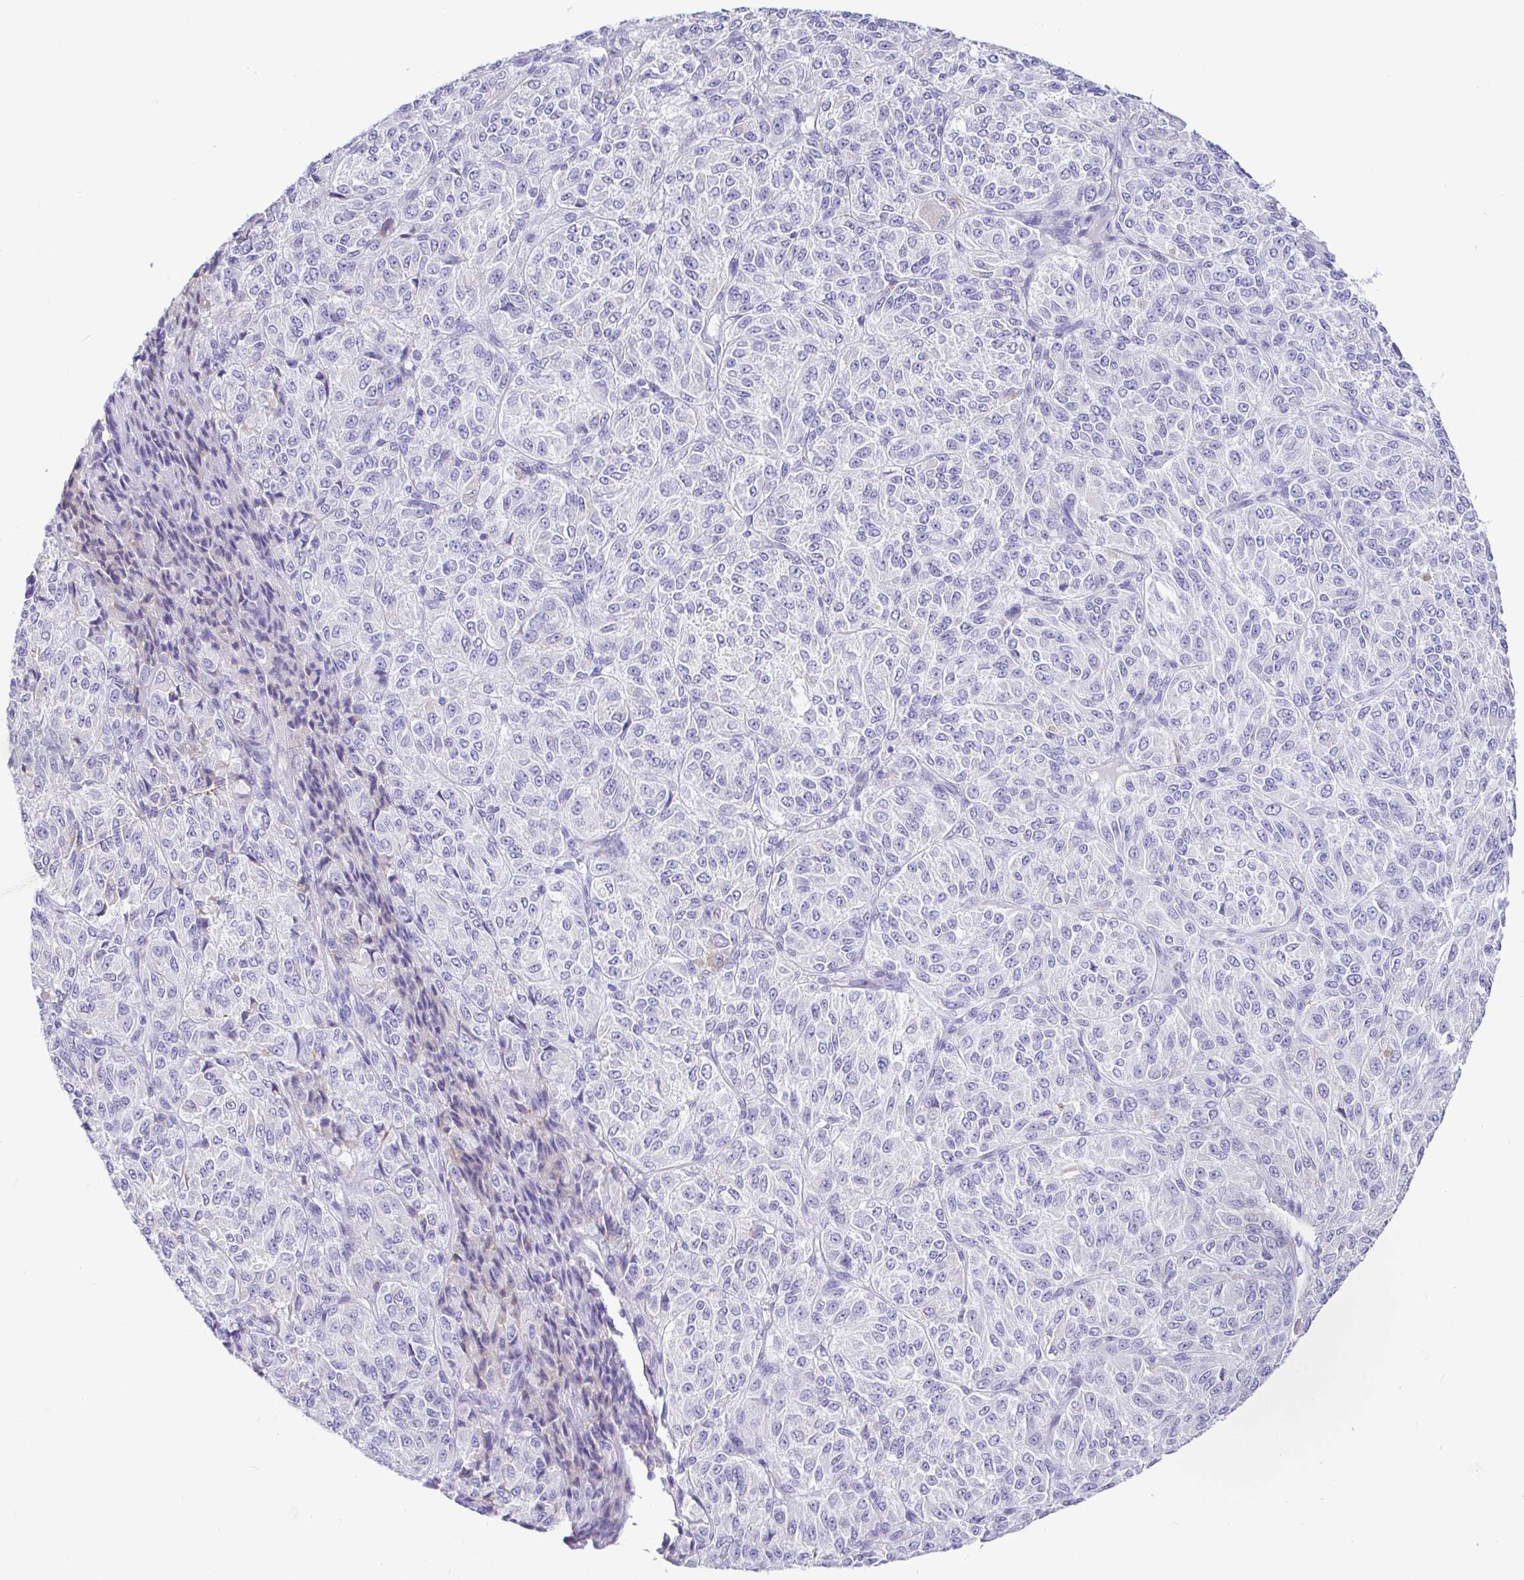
{"staining": {"intensity": "negative", "quantity": "none", "location": "none"}, "tissue": "melanoma", "cell_type": "Tumor cells", "image_type": "cancer", "snomed": [{"axis": "morphology", "description": "Malignant melanoma, Metastatic site"}, {"axis": "topography", "description": "Brain"}], "caption": "This is an immunohistochemistry image of human melanoma. There is no expression in tumor cells.", "gene": "CCDC62", "patient": {"sex": "female", "age": 56}}